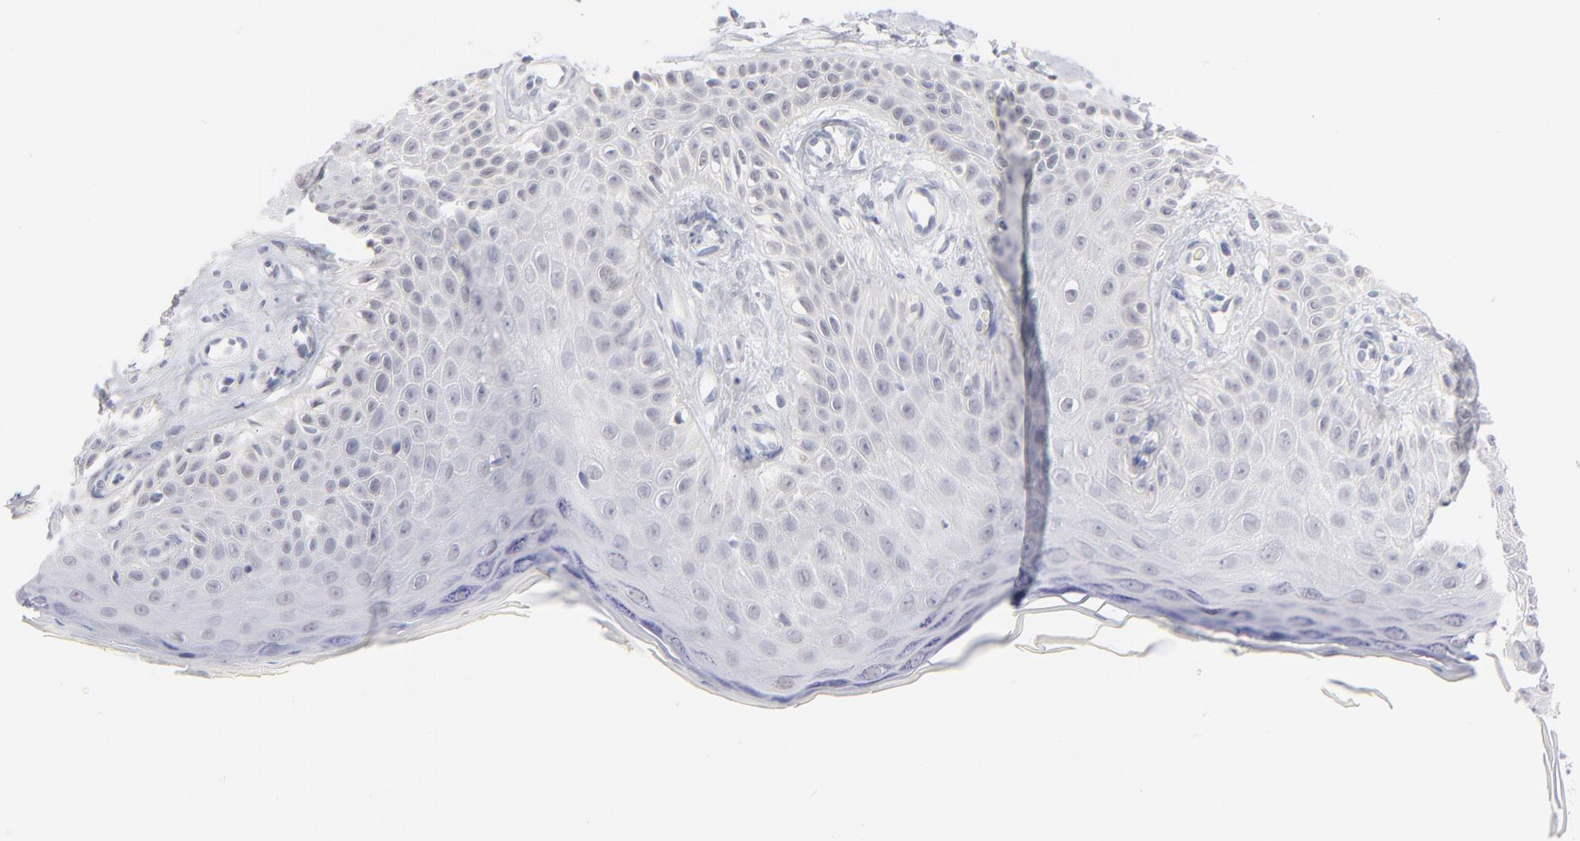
{"staining": {"intensity": "negative", "quantity": "none", "location": "none"}, "tissue": "skin cancer", "cell_type": "Tumor cells", "image_type": "cancer", "snomed": [{"axis": "morphology", "description": "Squamous cell carcinoma, NOS"}, {"axis": "topography", "description": "Skin"}], "caption": "This is a photomicrograph of immunohistochemistry staining of squamous cell carcinoma (skin), which shows no expression in tumor cells. (Stains: DAB (3,3'-diaminobenzidine) immunohistochemistry (IHC) with hematoxylin counter stain, Microscopy: brightfield microscopy at high magnification).", "gene": "KHNYN", "patient": {"sex": "female", "age": 40}}